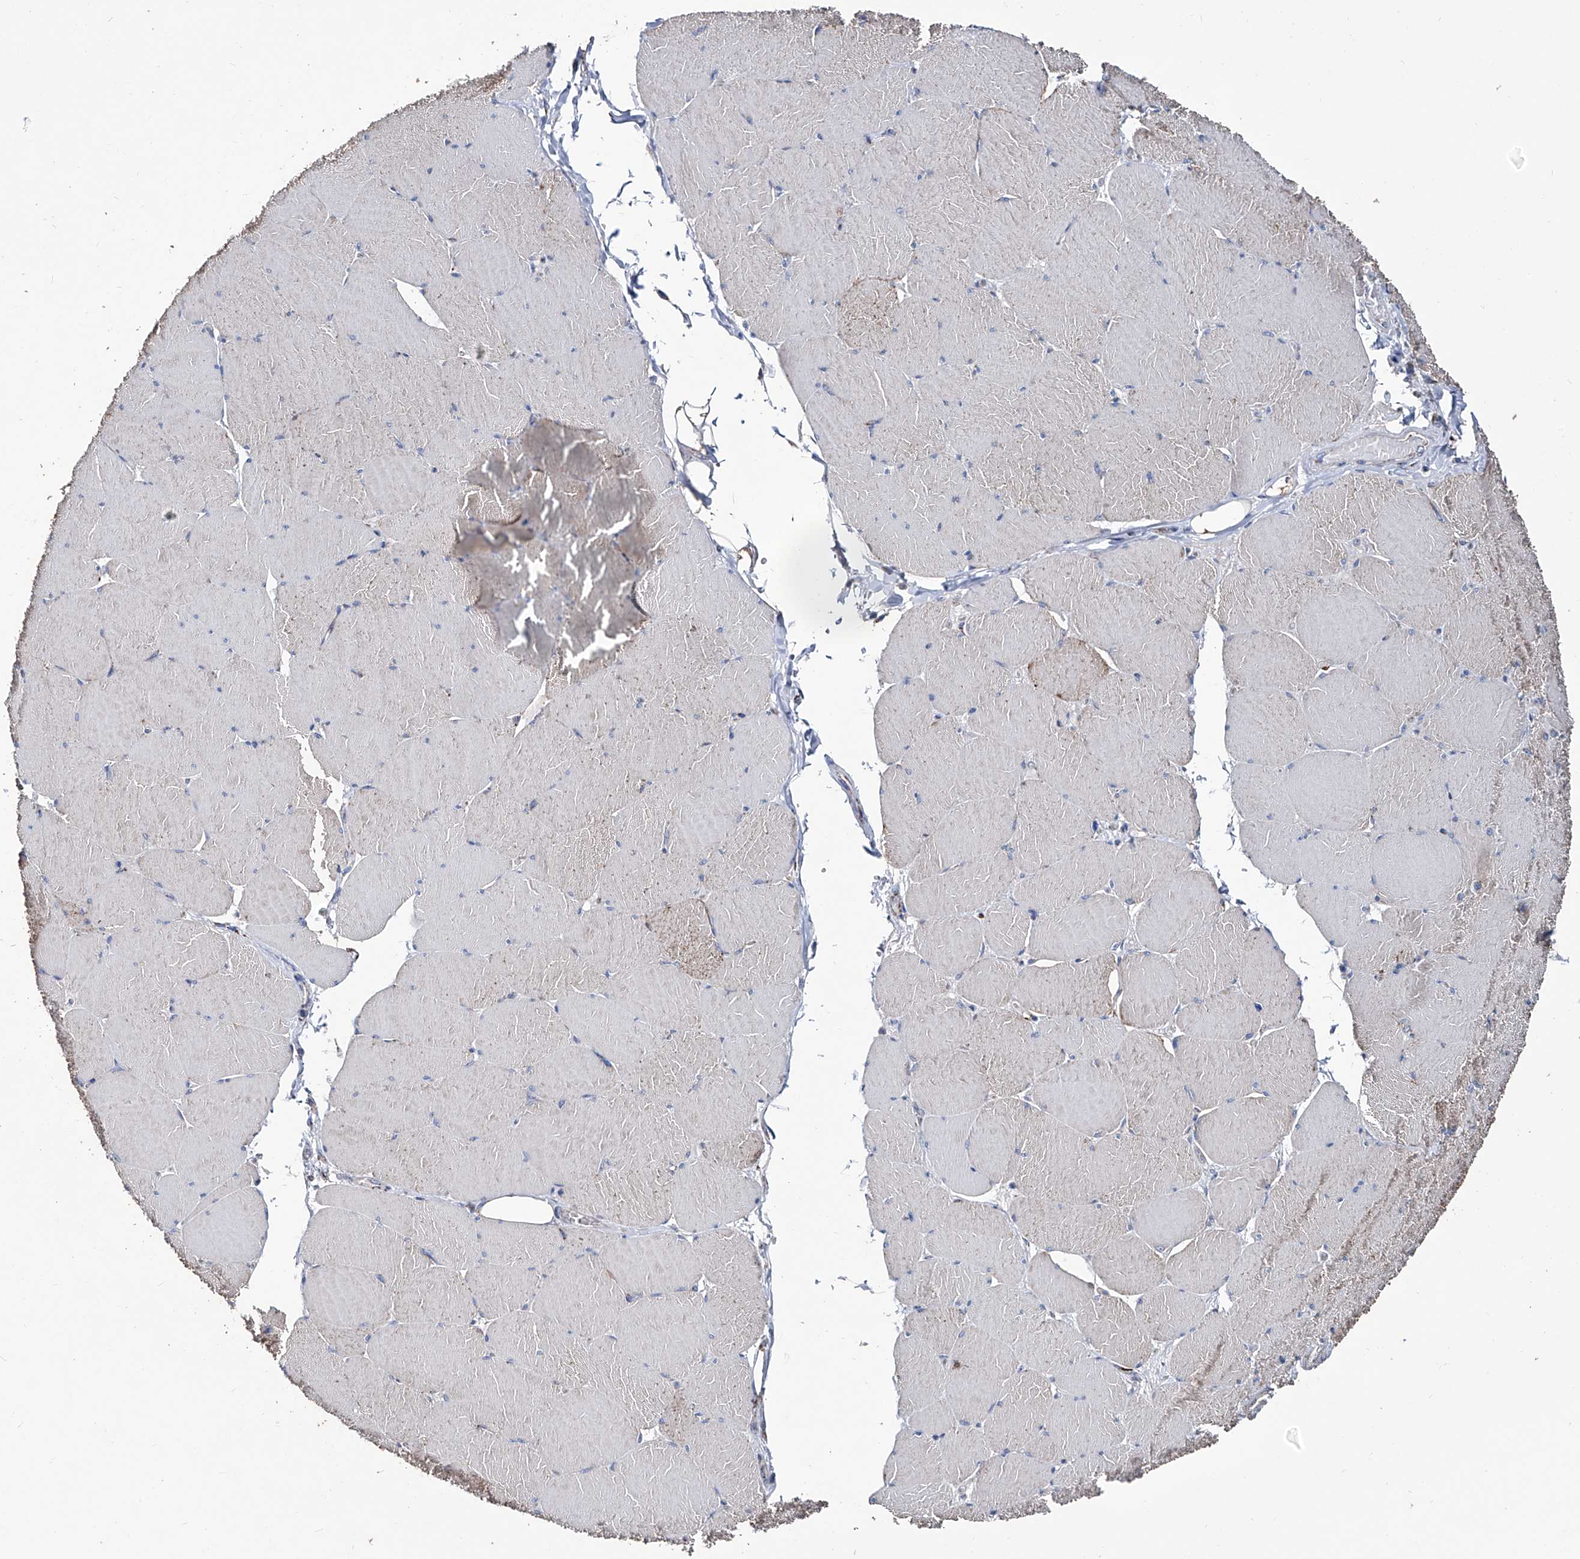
{"staining": {"intensity": "moderate", "quantity": "<25%", "location": "cytoplasmic/membranous"}, "tissue": "skeletal muscle", "cell_type": "Myocytes", "image_type": "normal", "snomed": [{"axis": "morphology", "description": "Normal tissue, NOS"}, {"axis": "topography", "description": "Skeletal muscle"}, {"axis": "topography", "description": "Head-Neck"}], "caption": "Moderate cytoplasmic/membranous protein positivity is seen in about <25% of myocytes in skeletal muscle. The protein of interest is stained brown, and the nuclei are stained in blue (DAB IHC with brightfield microscopy, high magnification).", "gene": "NHS", "patient": {"sex": "male", "age": 66}}